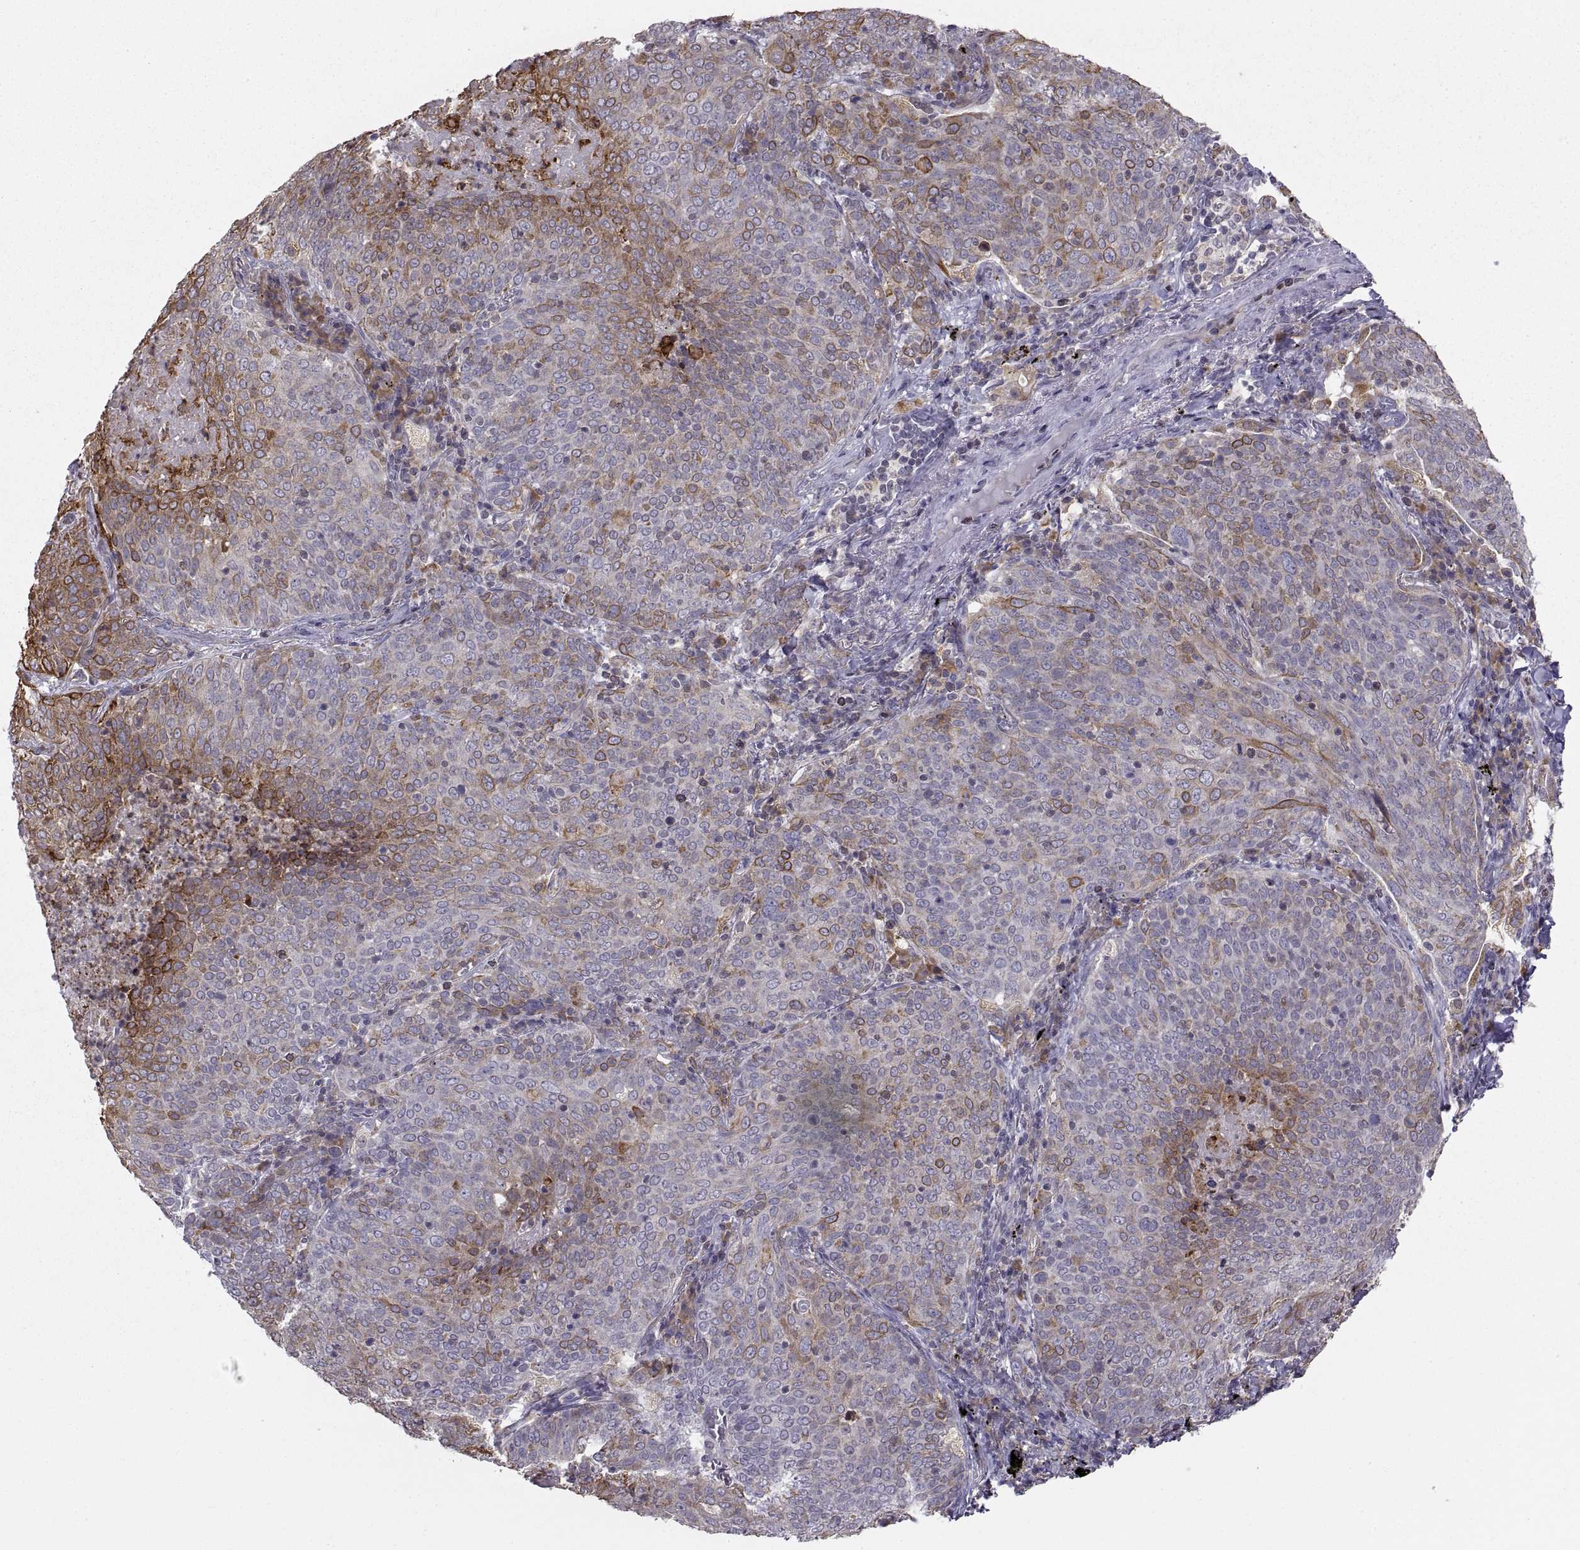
{"staining": {"intensity": "moderate", "quantity": "25%-75%", "location": "cytoplasmic/membranous"}, "tissue": "lung cancer", "cell_type": "Tumor cells", "image_type": "cancer", "snomed": [{"axis": "morphology", "description": "Squamous cell carcinoma, NOS"}, {"axis": "topography", "description": "Lung"}], "caption": "This image demonstrates immunohistochemistry (IHC) staining of human lung cancer (squamous cell carcinoma), with medium moderate cytoplasmic/membranous expression in about 25%-75% of tumor cells.", "gene": "ERO1A", "patient": {"sex": "male", "age": 82}}